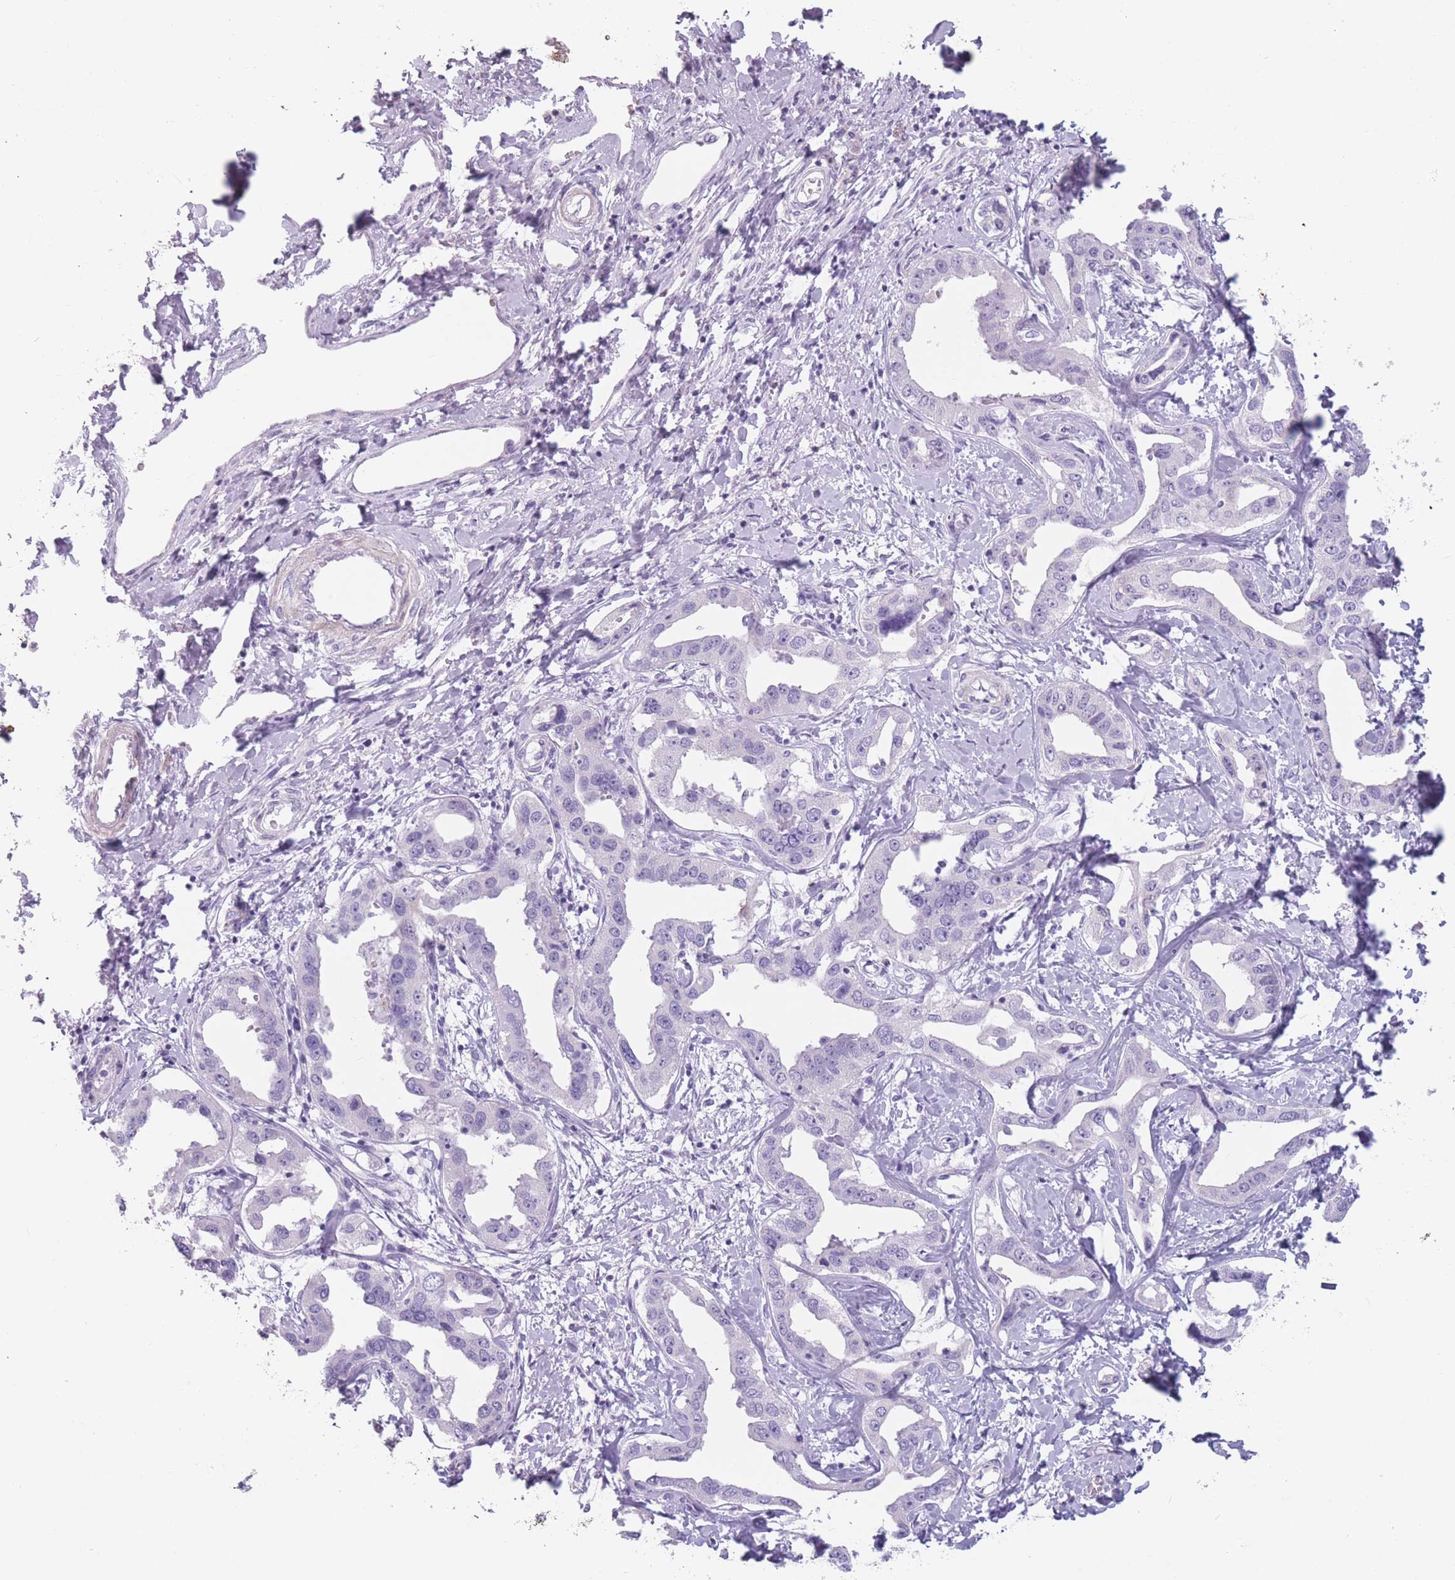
{"staining": {"intensity": "negative", "quantity": "none", "location": "none"}, "tissue": "liver cancer", "cell_type": "Tumor cells", "image_type": "cancer", "snomed": [{"axis": "morphology", "description": "Cholangiocarcinoma"}, {"axis": "topography", "description": "Liver"}], "caption": "An immunohistochemistry (IHC) photomicrograph of liver cancer is shown. There is no staining in tumor cells of liver cancer.", "gene": "PPFIA3", "patient": {"sex": "male", "age": 59}}